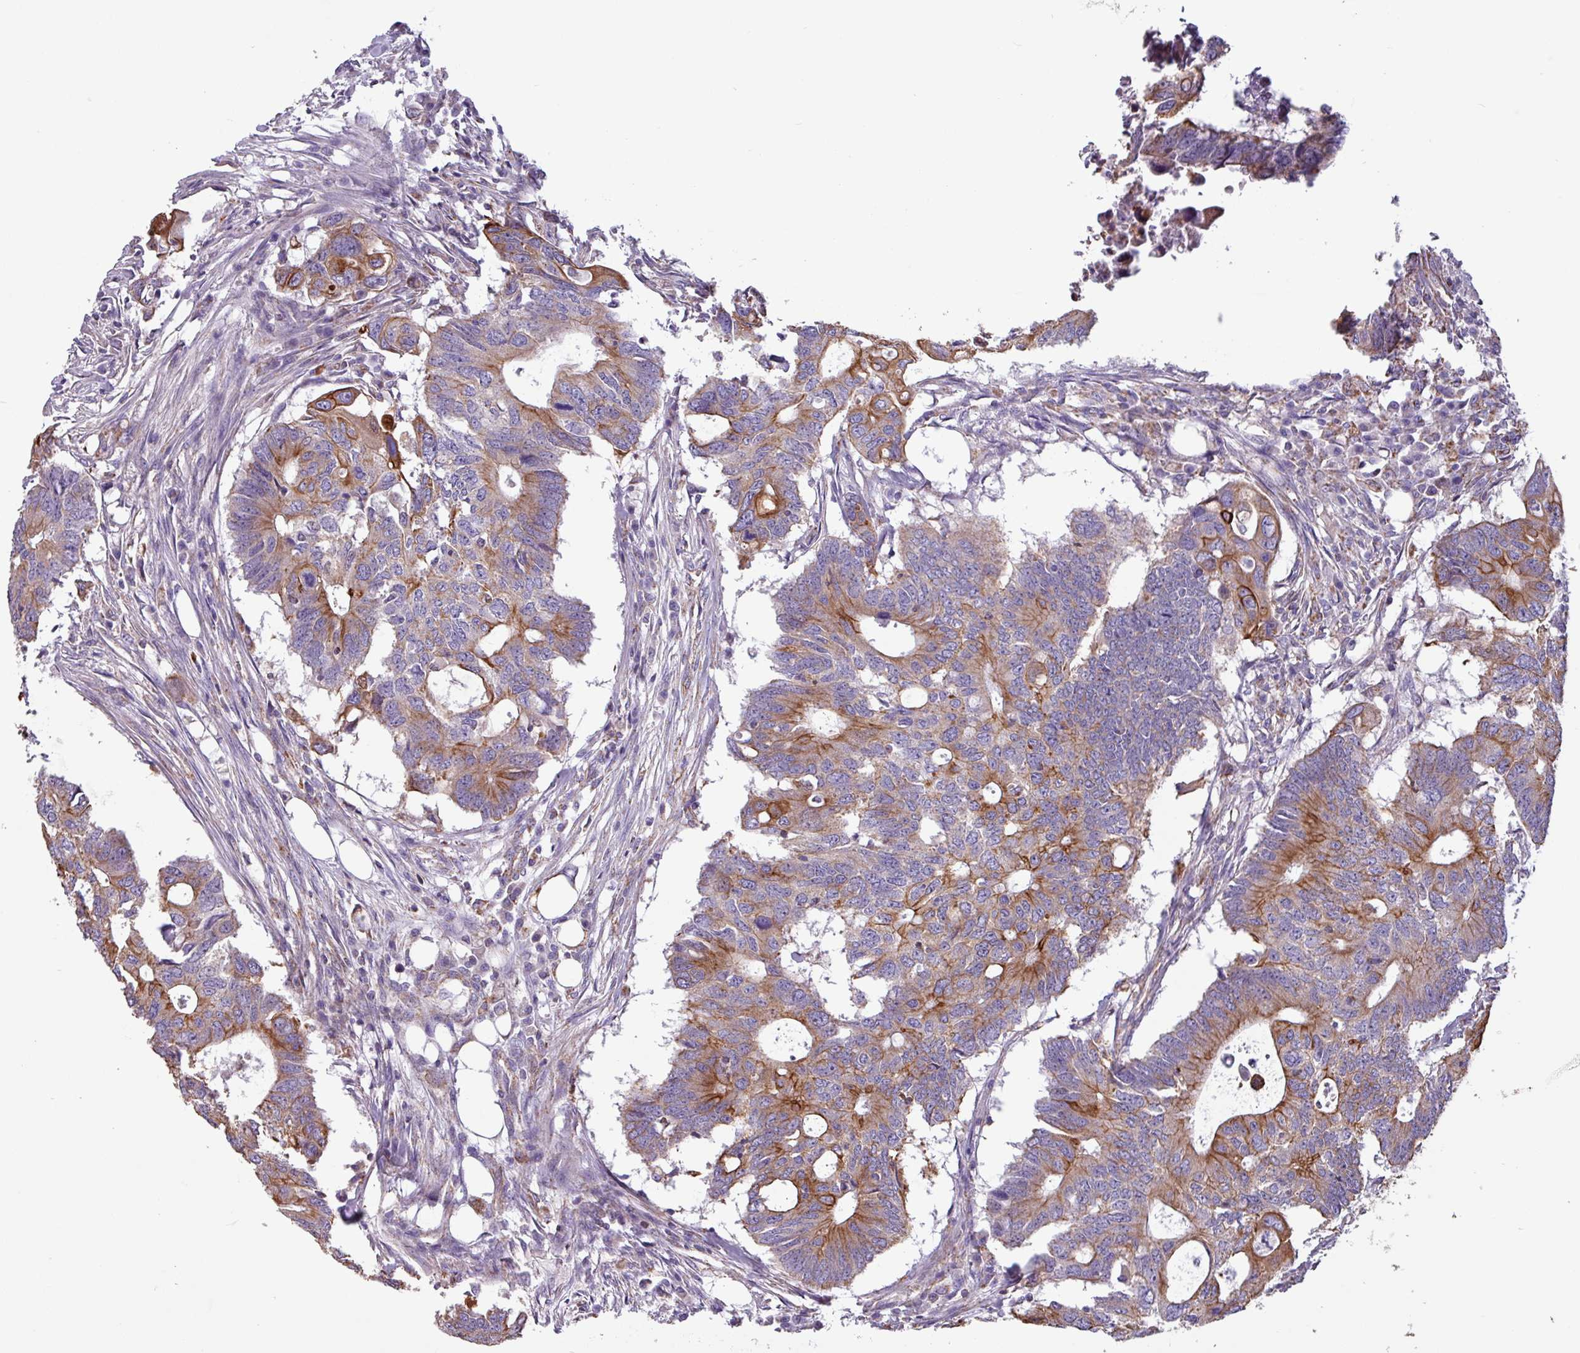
{"staining": {"intensity": "moderate", "quantity": ">75%", "location": "cytoplasmic/membranous"}, "tissue": "colorectal cancer", "cell_type": "Tumor cells", "image_type": "cancer", "snomed": [{"axis": "morphology", "description": "Adenocarcinoma, NOS"}, {"axis": "topography", "description": "Colon"}], "caption": "There is medium levels of moderate cytoplasmic/membranous staining in tumor cells of colorectal adenocarcinoma, as demonstrated by immunohistochemical staining (brown color).", "gene": "CAMK1", "patient": {"sex": "male", "age": 71}}